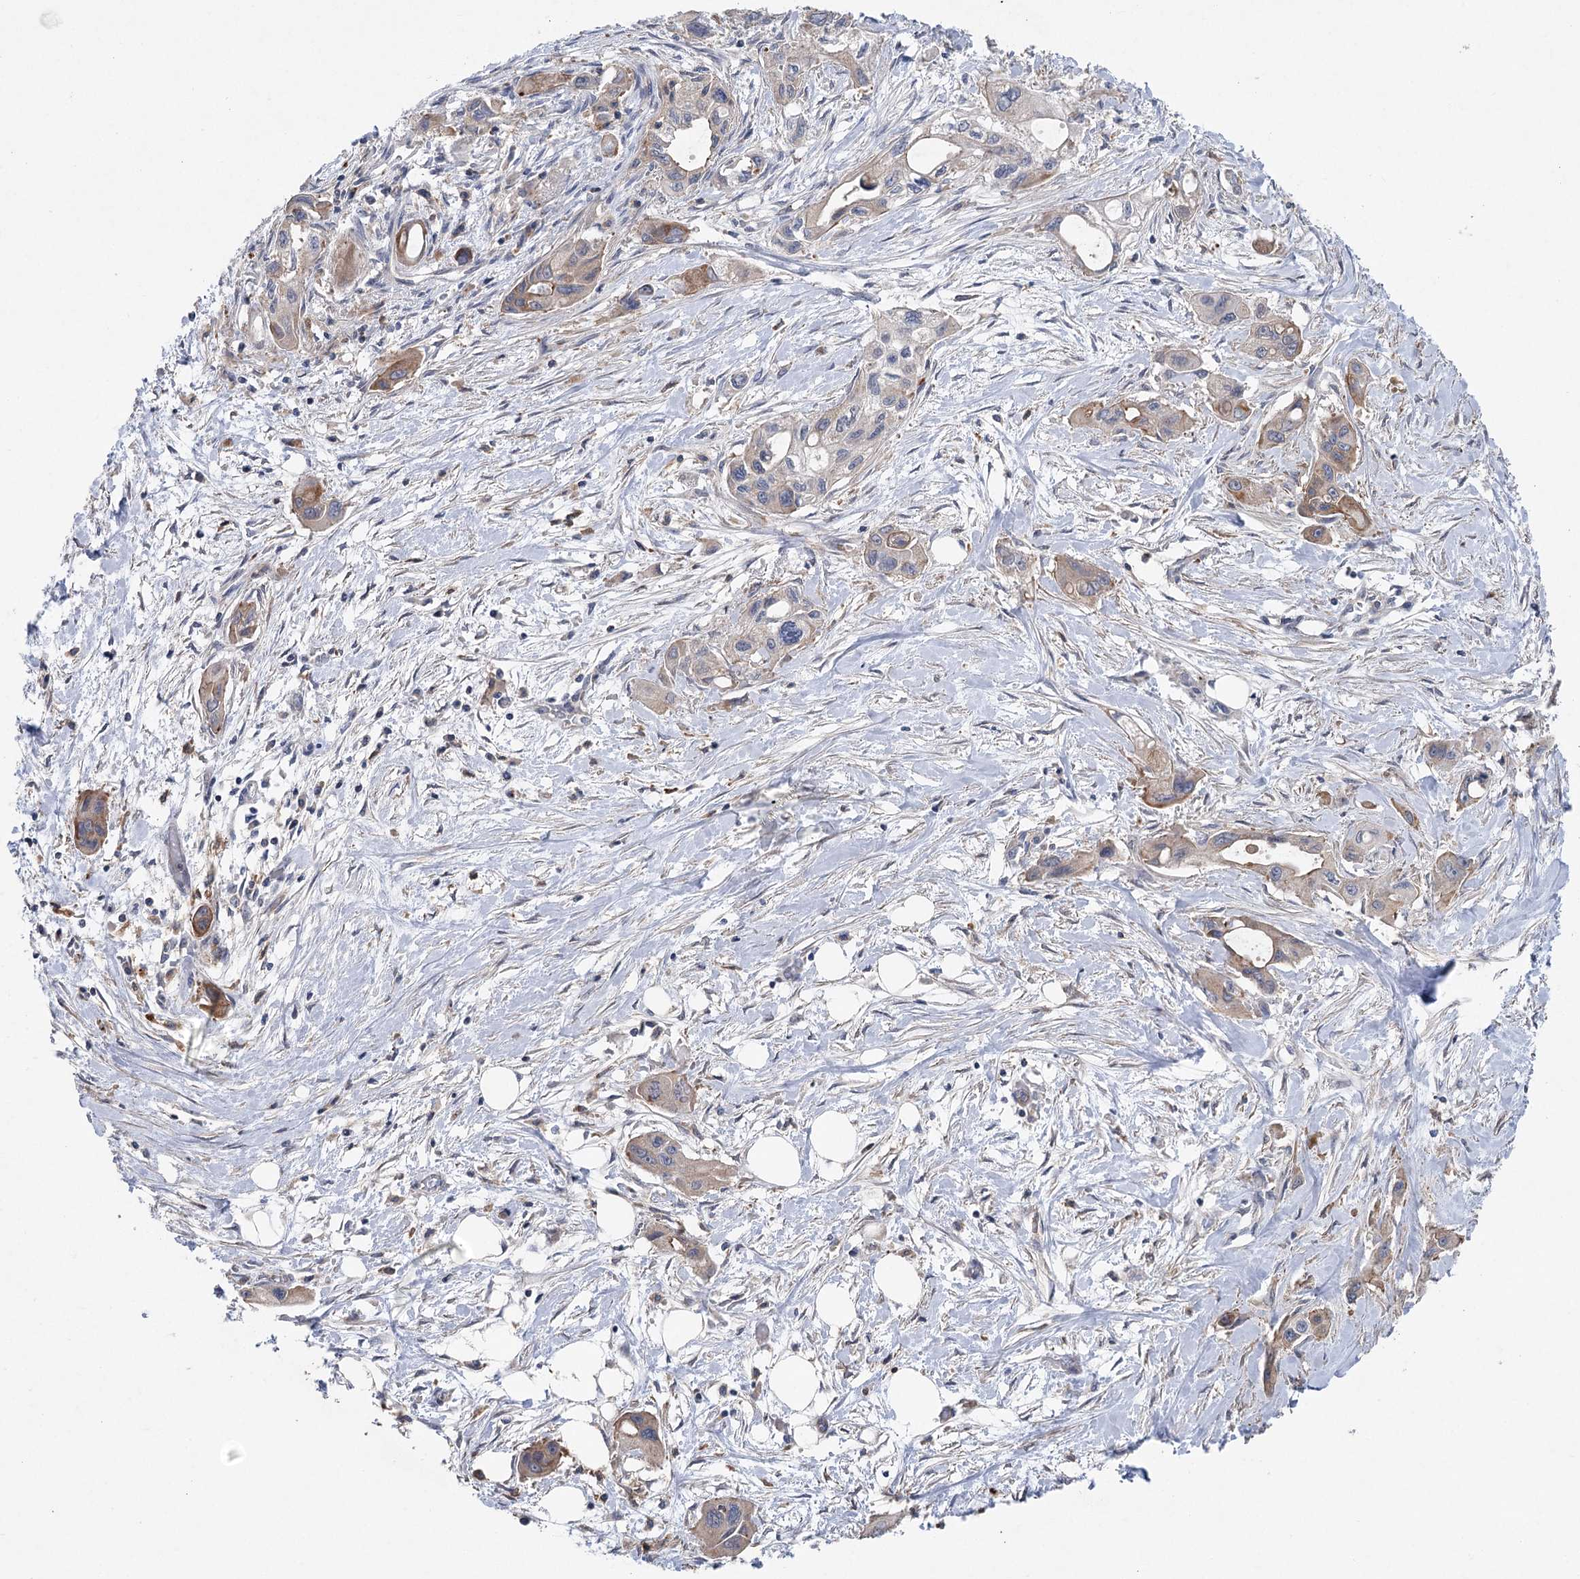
{"staining": {"intensity": "weak", "quantity": "<25%", "location": "cytoplasmic/membranous"}, "tissue": "pancreatic cancer", "cell_type": "Tumor cells", "image_type": "cancer", "snomed": [{"axis": "morphology", "description": "Adenocarcinoma, NOS"}, {"axis": "topography", "description": "Pancreas"}], "caption": "Human pancreatic cancer stained for a protein using immunohistochemistry exhibits no staining in tumor cells.", "gene": "SCN11A", "patient": {"sex": "male", "age": 75}}